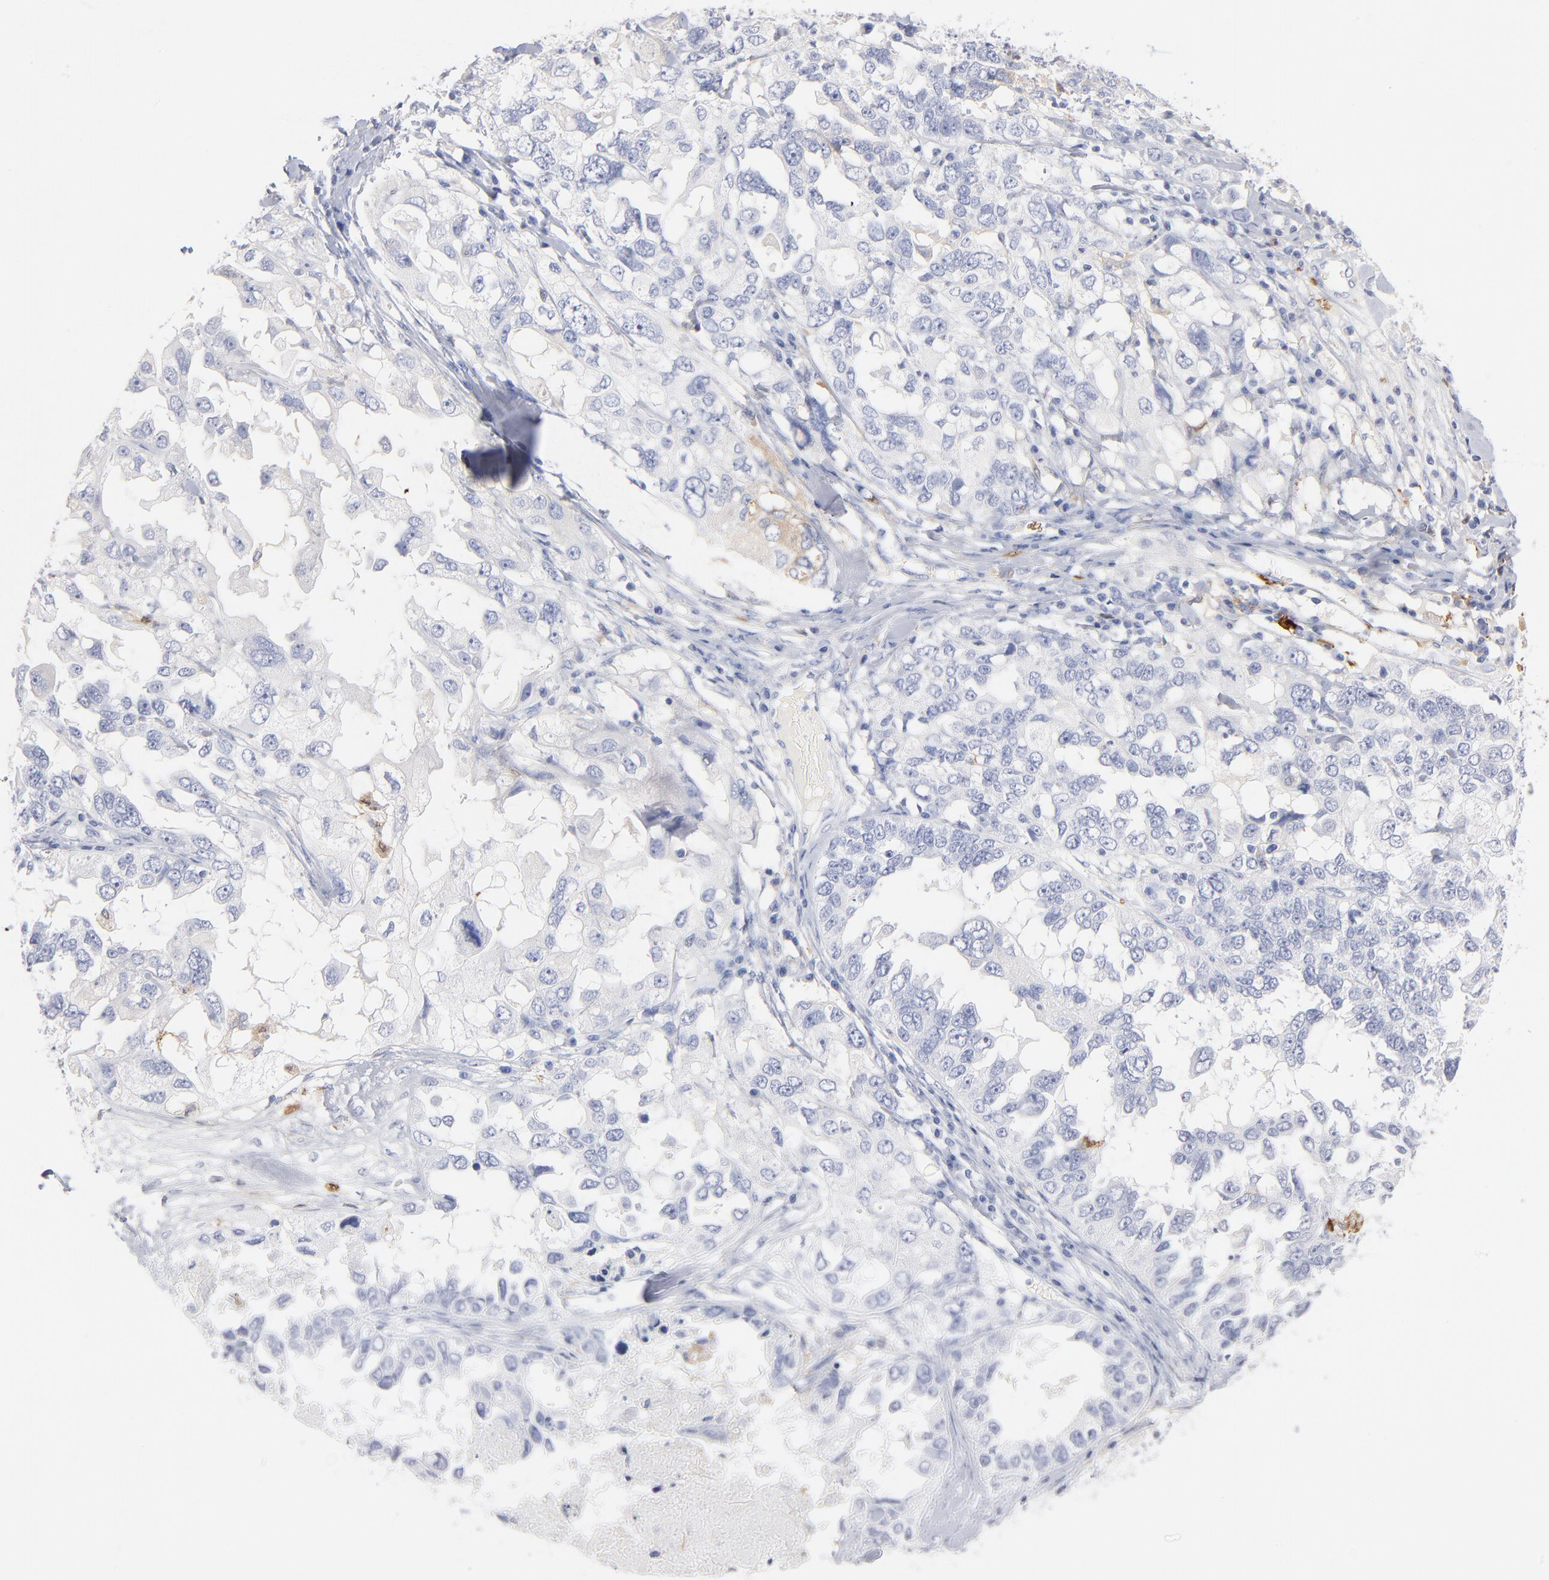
{"staining": {"intensity": "negative", "quantity": "none", "location": "none"}, "tissue": "ovarian cancer", "cell_type": "Tumor cells", "image_type": "cancer", "snomed": [{"axis": "morphology", "description": "Cystadenocarcinoma, serous, NOS"}, {"axis": "topography", "description": "Ovary"}], "caption": "This is an immunohistochemistry image of serous cystadenocarcinoma (ovarian). There is no expression in tumor cells.", "gene": "IFIT2", "patient": {"sex": "female", "age": 82}}